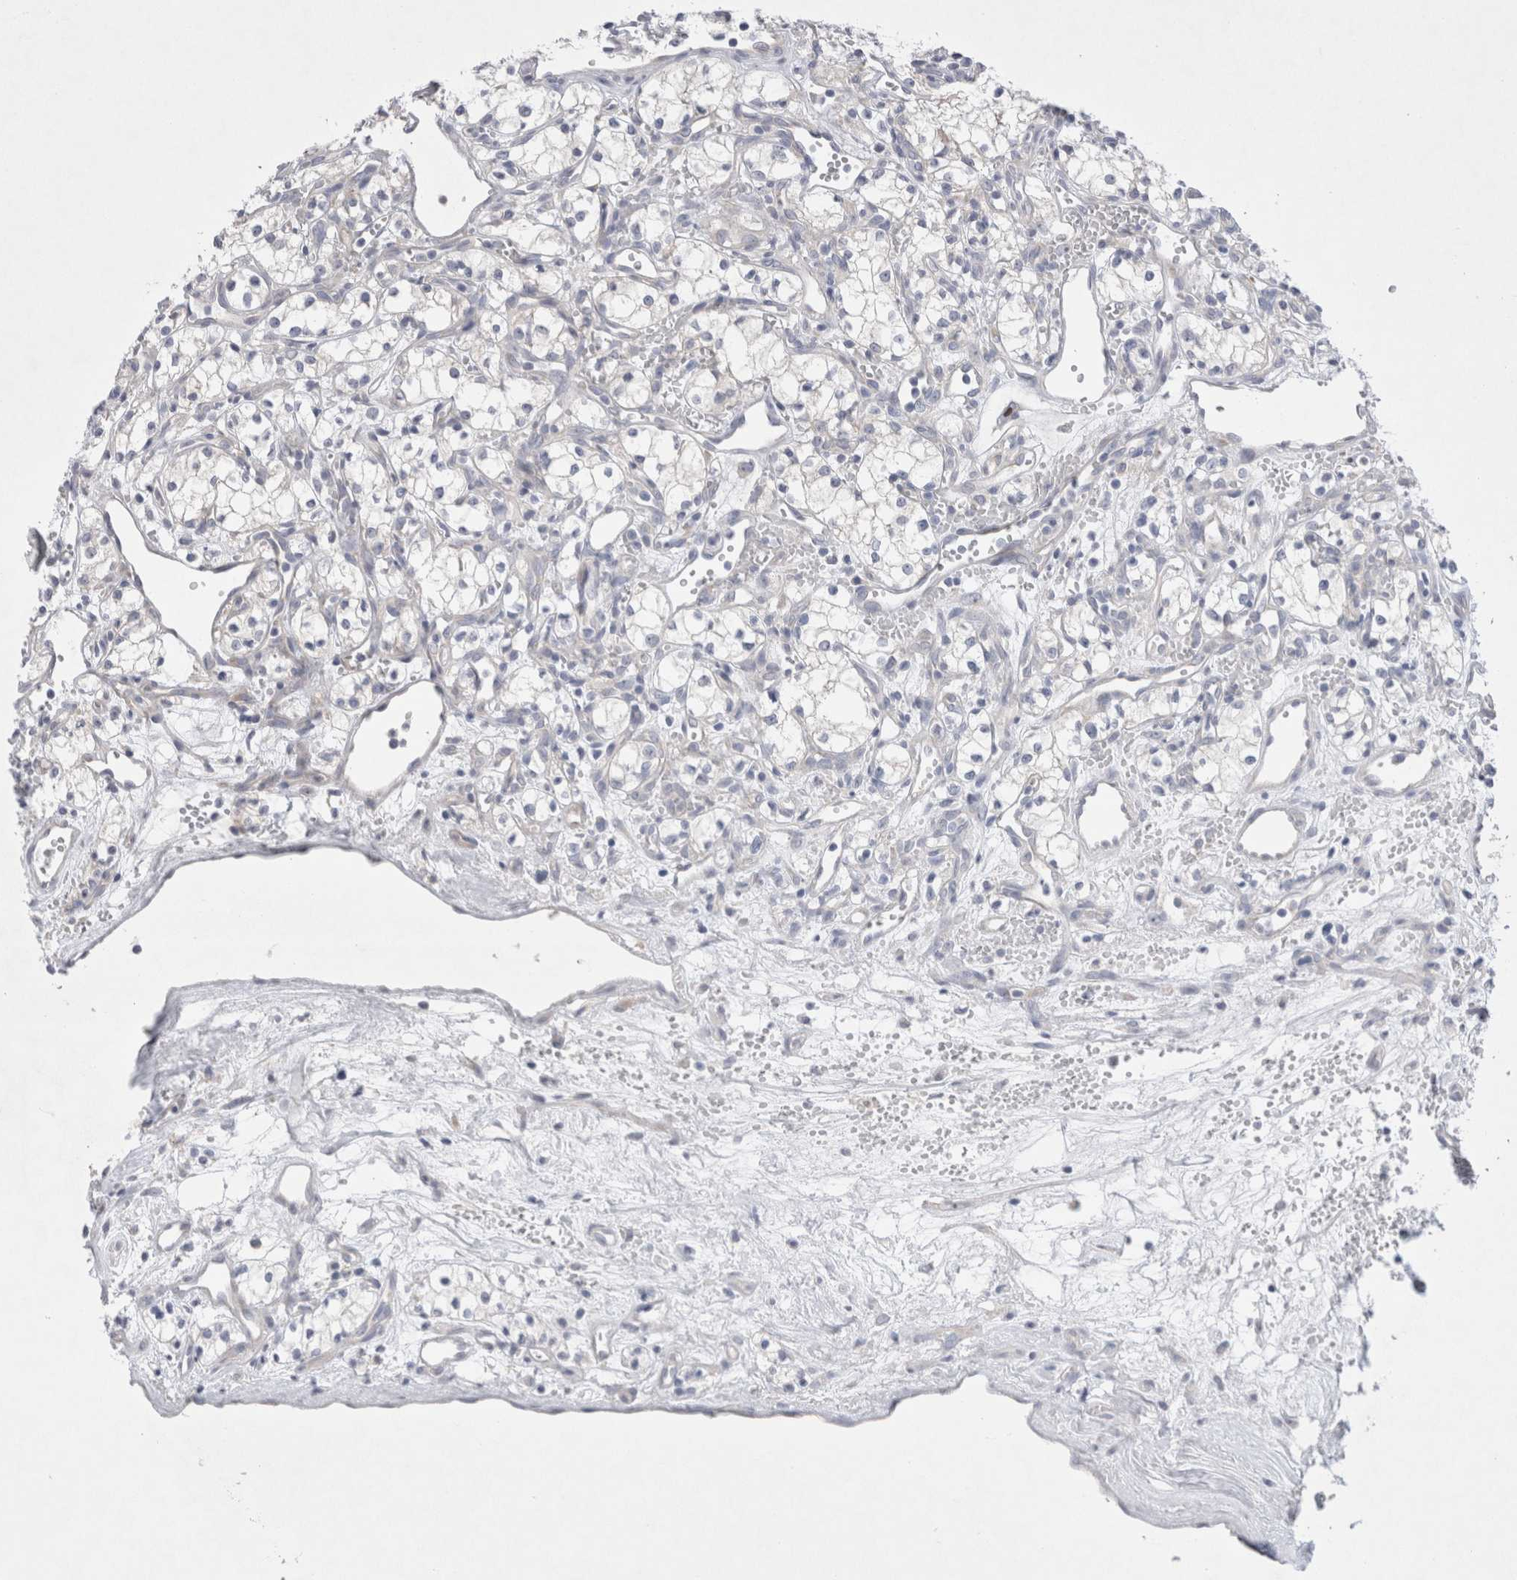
{"staining": {"intensity": "negative", "quantity": "none", "location": "none"}, "tissue": "renal cancer", "cell_type": "Tumor cells", "image_type": "cancer", "snomed": [{"axis": "morphology", "description": "Adenocarcinoma, NOS"}, {"axis": "topography", "description": "Kidney"}], "caption": "Adenocarcinoma (renal) was stained to show a protein in brown. There is no significant positivity in tumor cells.", "gene": "RBM12B", "patient": {"sex": "male", "age": 59}}